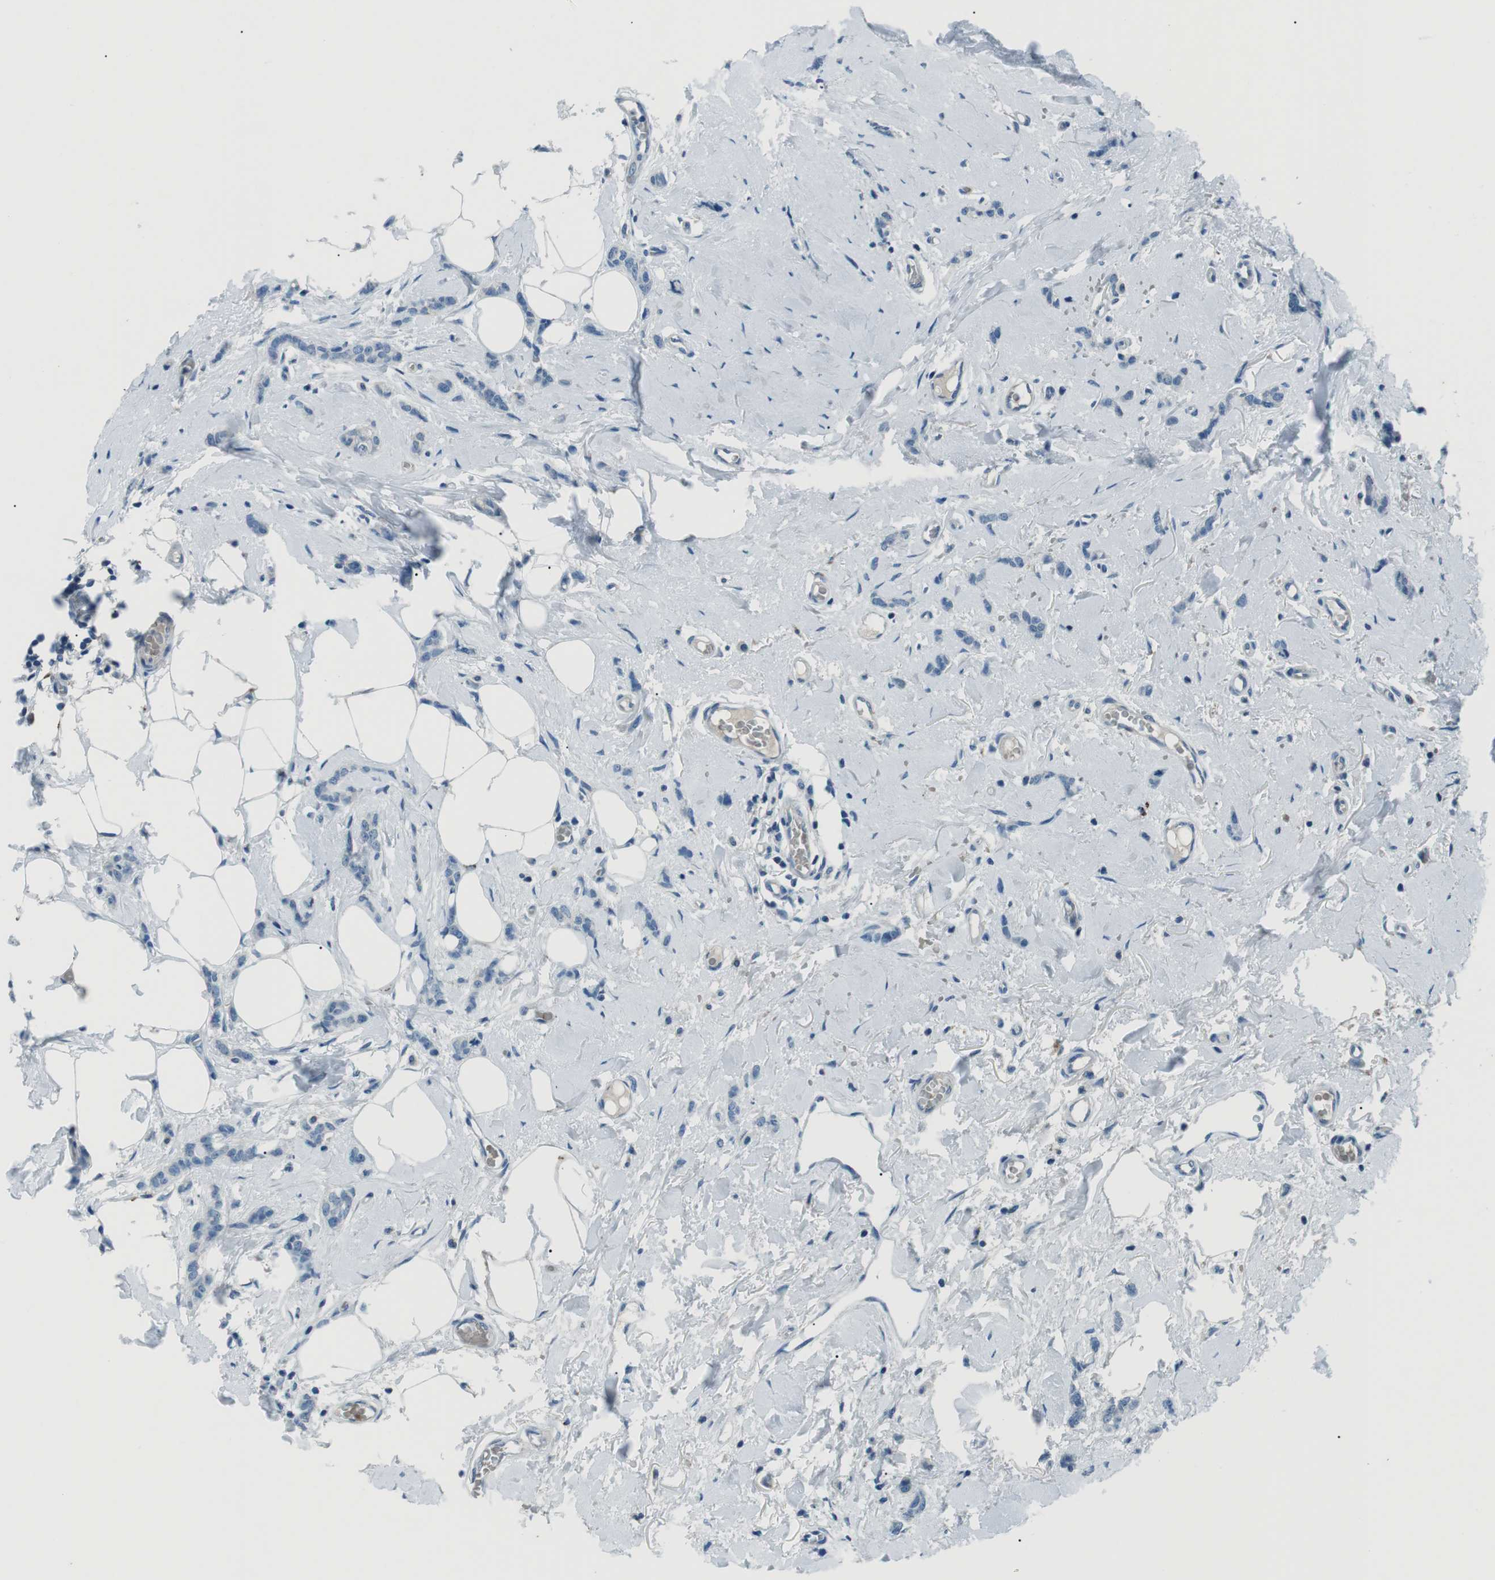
{"staining": {"intensity": "negative", "quantity": "none", "location": "none"}, "tissue": "breast cancer", "cell_type": "Tumor cells", "image_type": "cancer", "snomed": [{"axis": "morphology", "description": "Lobular carcinoma"}, {"axis": "topography", "description": "Skin"}, {"axis": "topography", "description": "Breast"}], "caption": "An immunohistochemistry (IHC) photomicrograph of breast cancer (lobular carcinoma) is shown. There is no staining in tumor cells of breast cancer (lobular carcinoma).", "gene": "ST6GAL1", "patient": {"sex": "female", "age": 46}}